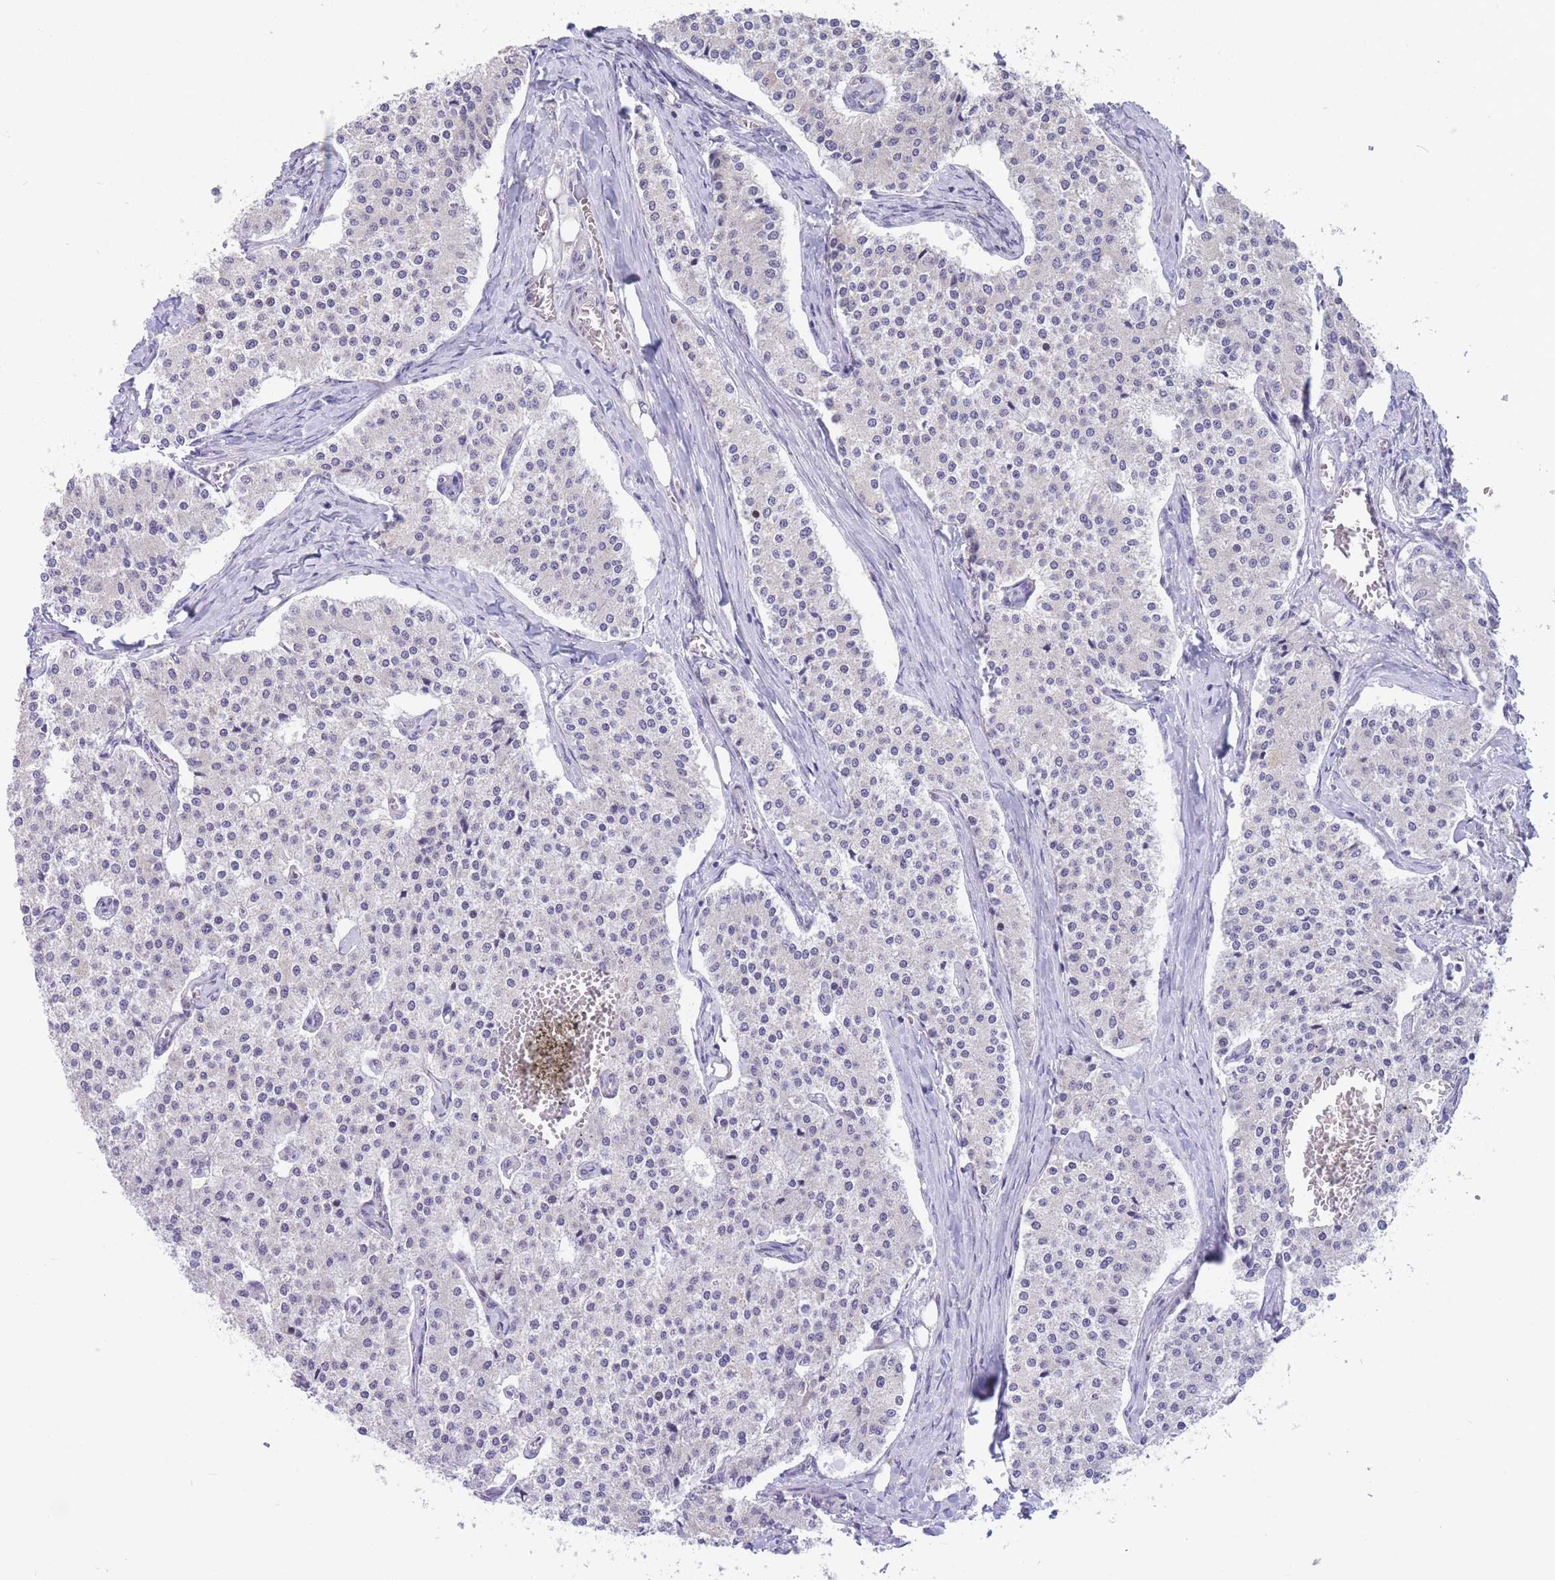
{"staining": {"intensity": "negative", "quantity": "none", "location": "none"}, "tissue": "carcinoid", "cell_type": "Tumor cells", "image_type": "cancer", "snomed": [{"axis": "morphology", "description": "Carcinoid, malignant, NOS"}, {"axis": "topography", "description": "Colon"}], "caption": "High magnification brightfield microscopy of carcinoid stained with DAB (brown) and counterstained with hematoxylin (blue): tumor cells show no significant positivity. The staining was performed using DAB (3,3'-diaminobenzidine) to visualize the protein expression in brown, while the nuclei were stained in blue with hematoxylin (Magnification: 20x).", "gene": "SHCBP1", "patient": {"sex": "female", "age": 52}}